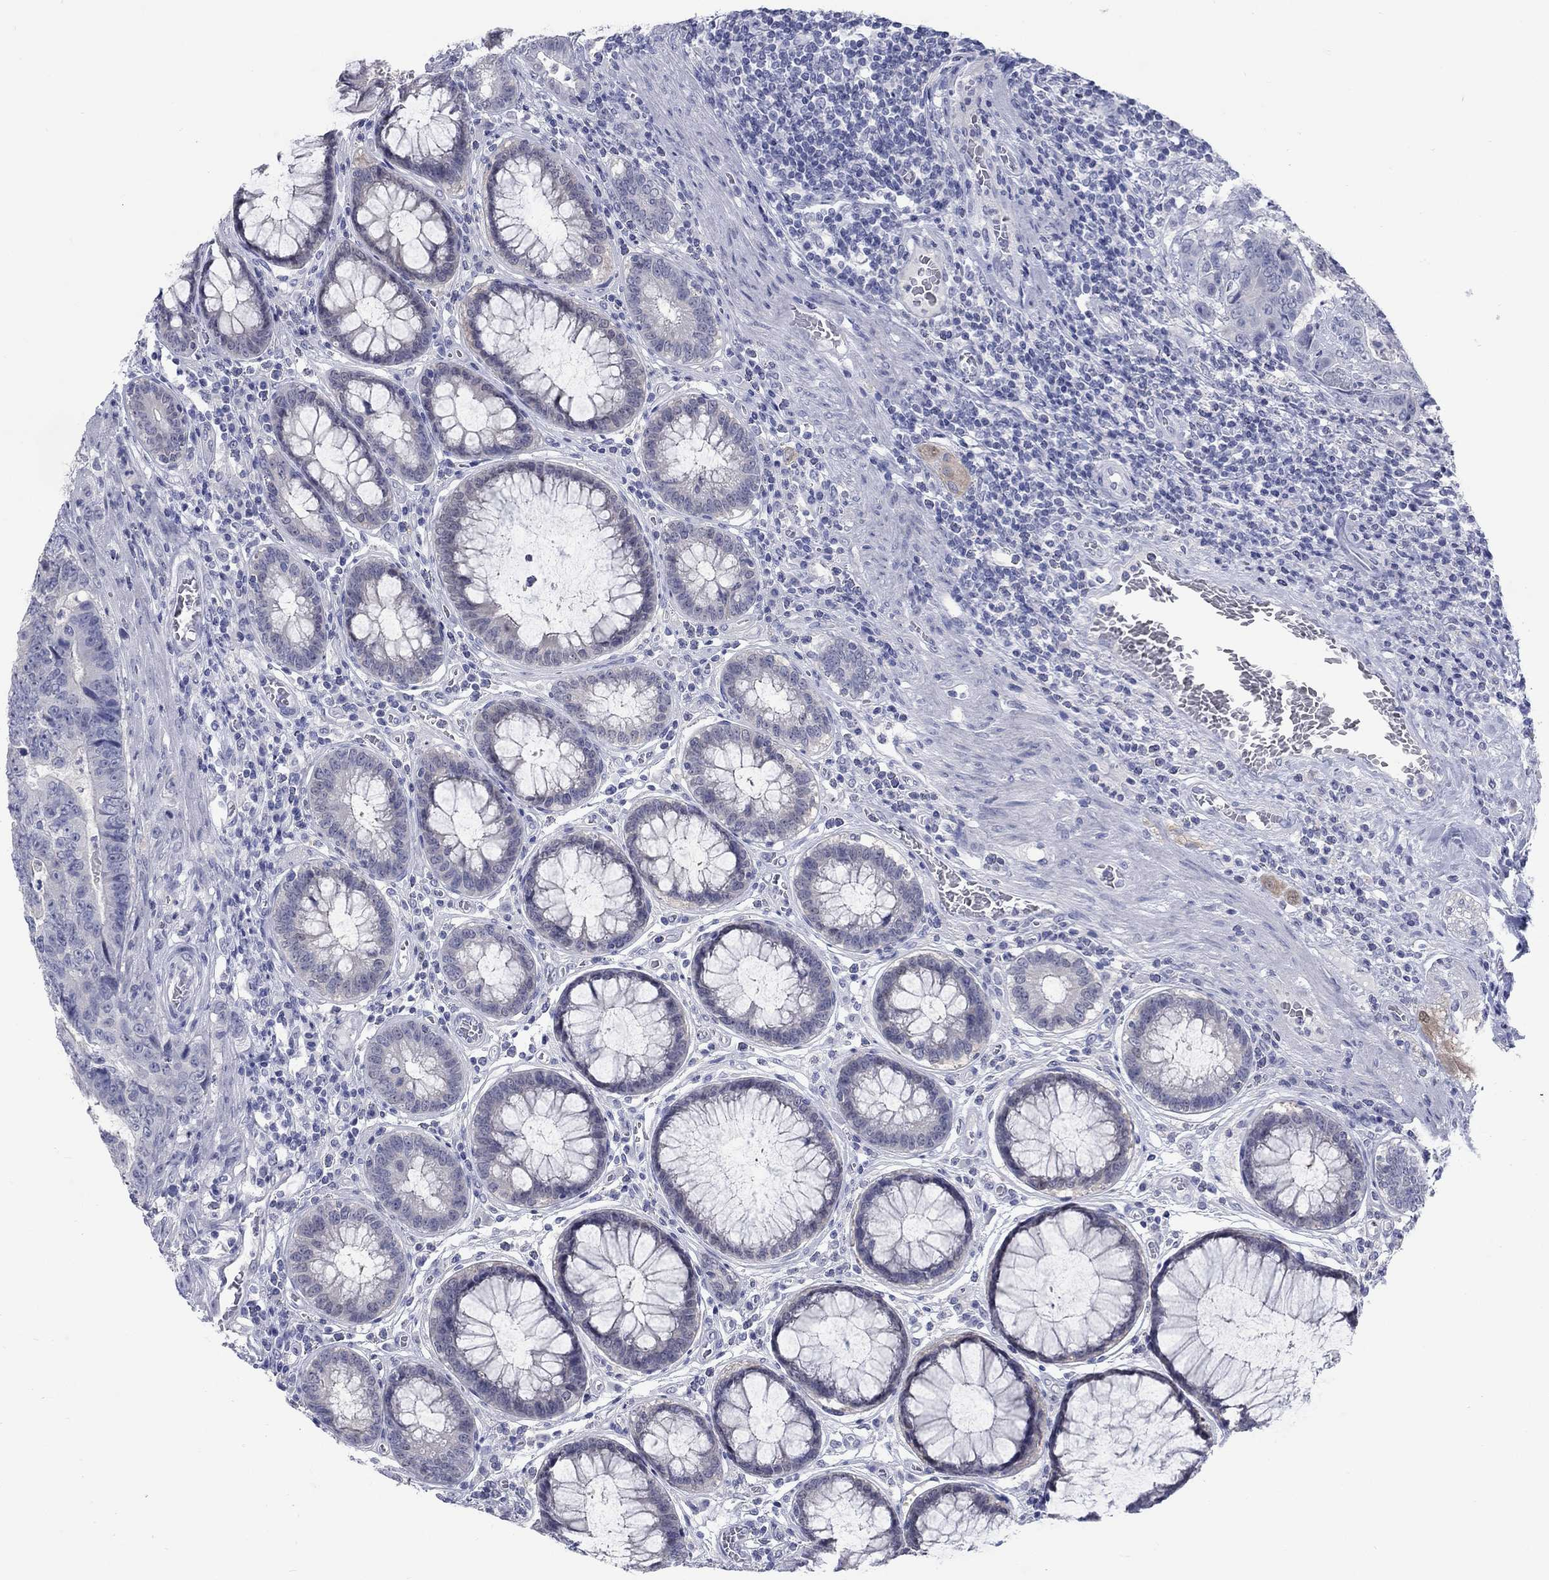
{"staining": {"intensity": "negative", "quantity": "none", "location": "none"}, "tissue": "colorectal cancer", "cell_type": "Tumor cells", "image_type": "cancer", "snomed": [{"axis": "morphology", "description": "Adenocarcinoma, NOS"}, {"axis": "topography", "description": "Colon"}], "caption": "The histopathology image exhibits no staining of tumor cells in adenocarcinoma (colorectal).", "gene": "ATP6V1G2", "patient": {"sex": "female", "age": 48}}